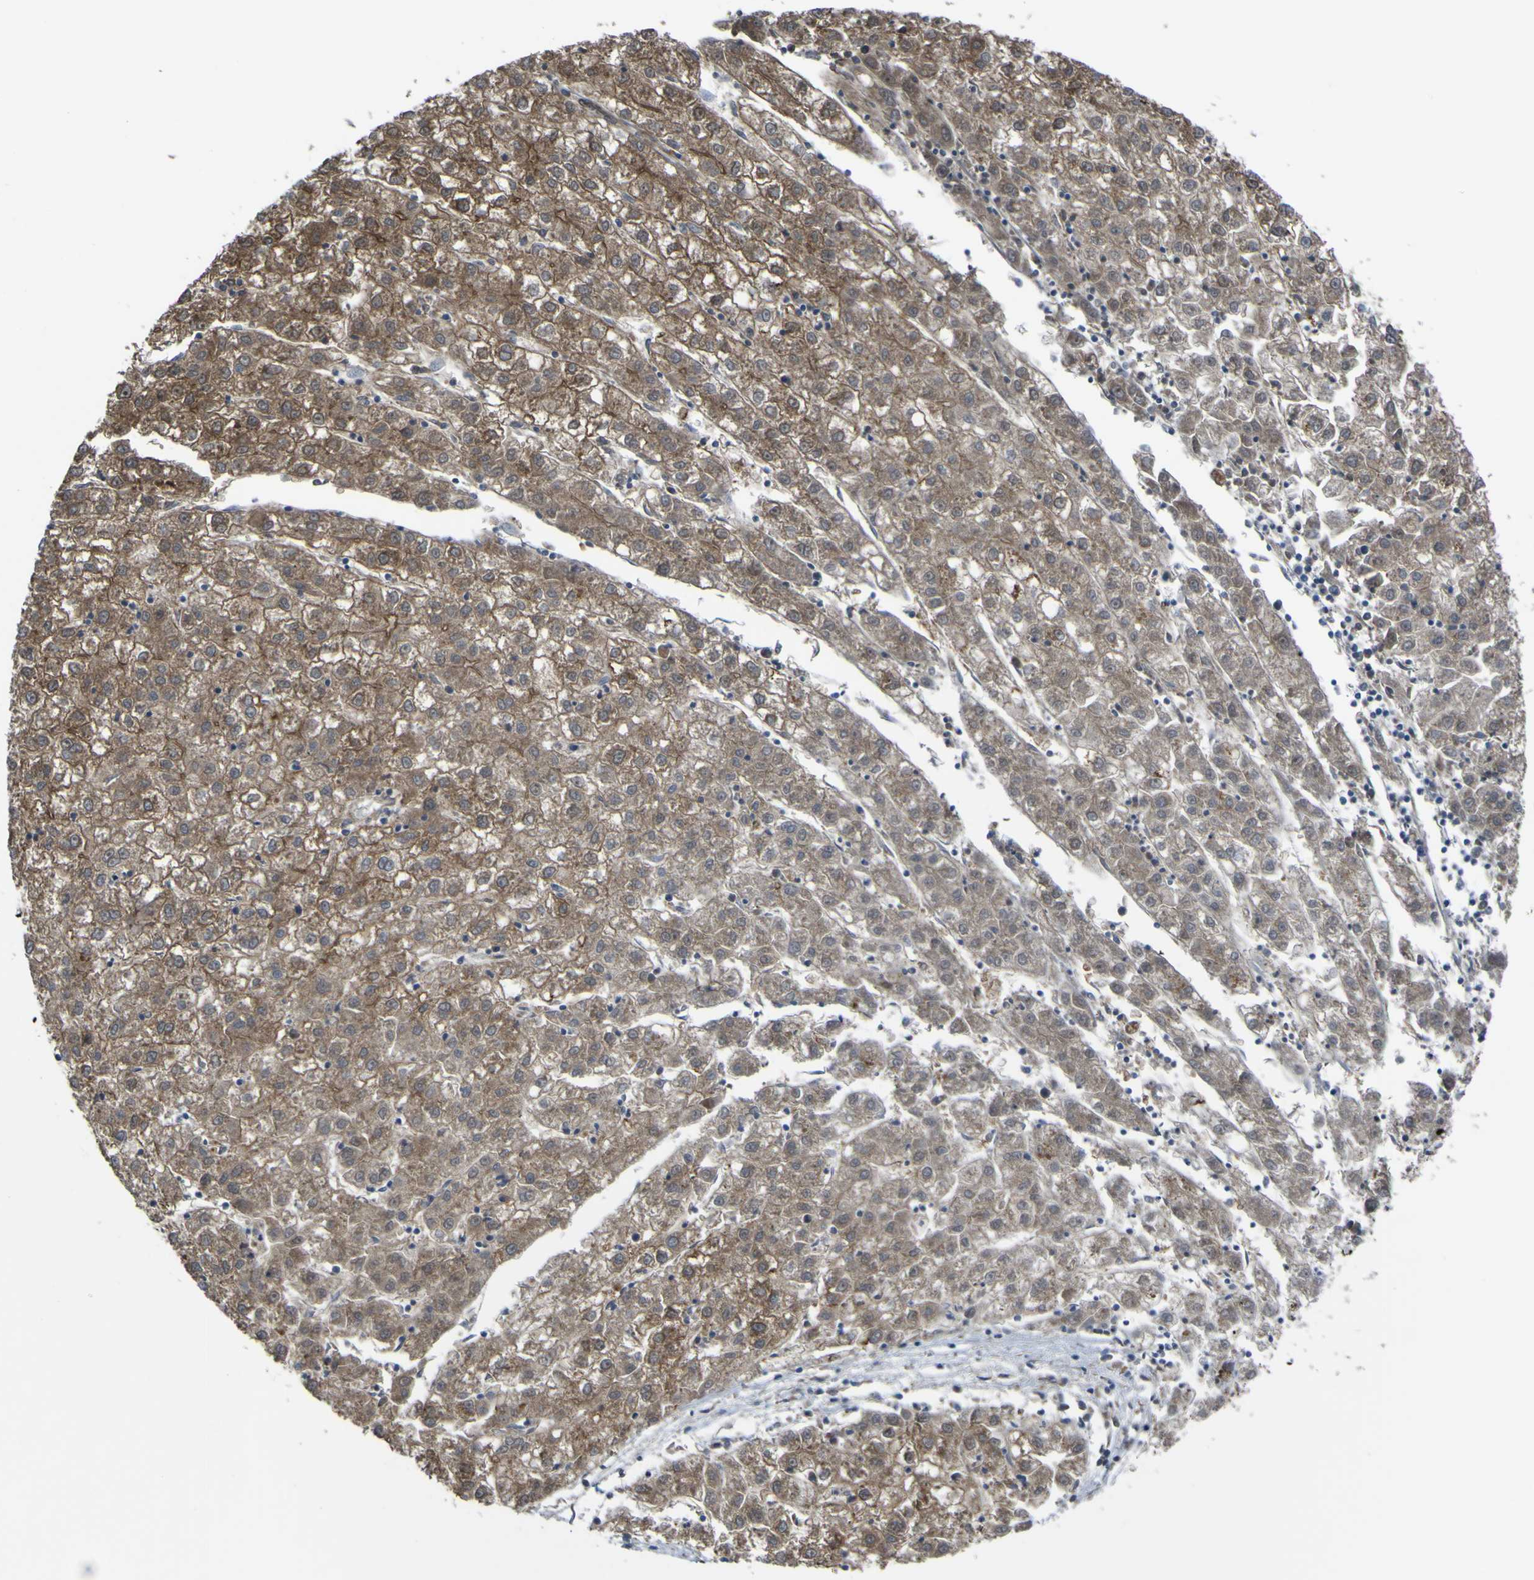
{"staining": {"intensity": "moderate", "quantity": ">75%", "location": "cytoplasmic/membranous"}, "tissue": "liver cancer", "cell_type": "Tumor cells", "image_type": "cancer", "snomed": [{"axis": "morphology", "description": "Carcinoma, Hepatocellular, NOS"}, {"axis": "topography", "description": "Liver"}], "caption": "Brown immunohistochemical staining in hepatocellular carcinoma (liver) exhibits moderate cytoplasmic/membranous staining in about >75% of tumor cells. Ihc stains the protein in brown and the nuclei are stained blue.", "gene": "FBXO30", "patient": {"sex": "male", "age": 72}}